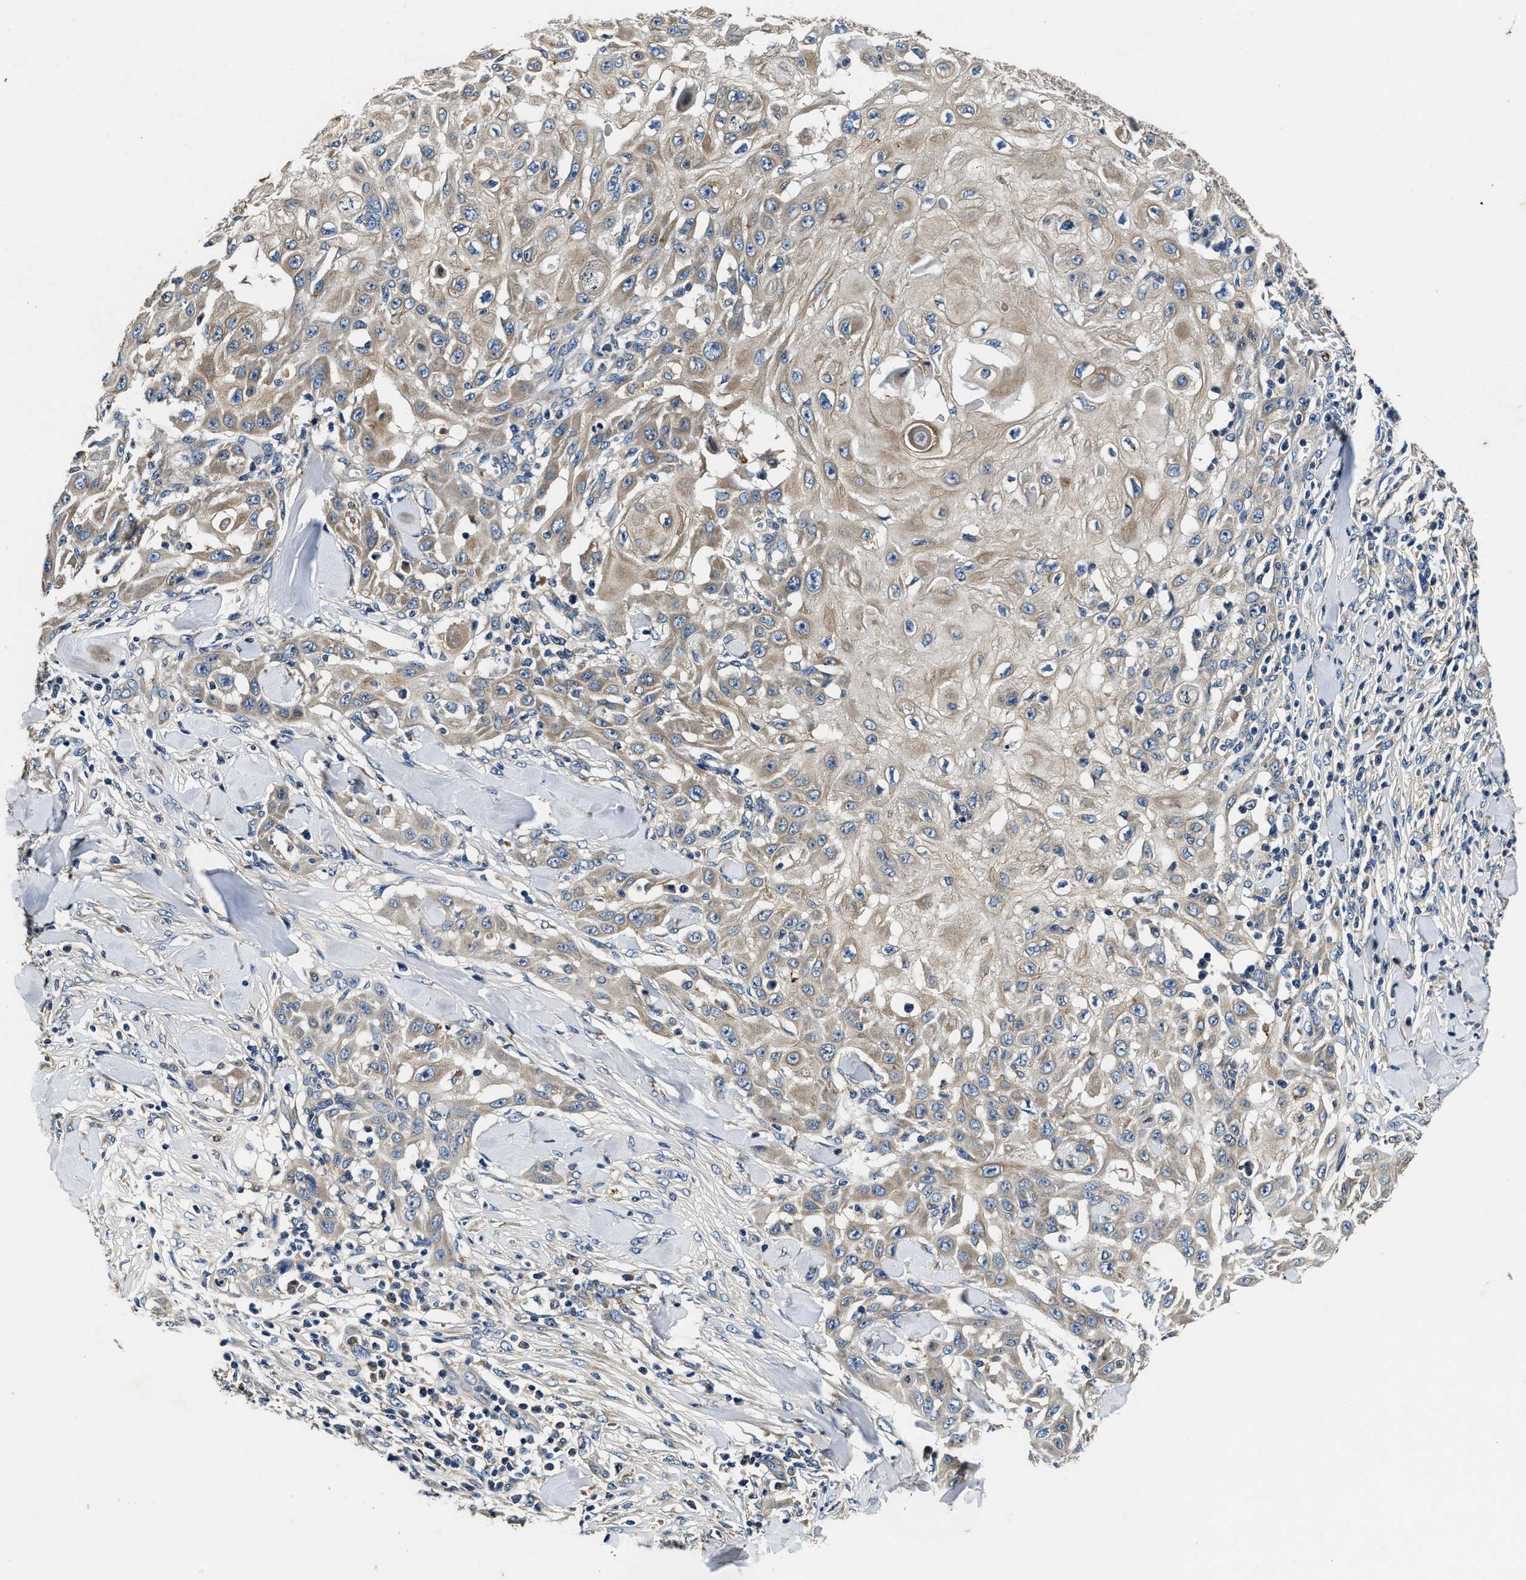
{"staining": {"intensity": "weak", "quantity": ">75%", "location": "cytoplasmic/membranous"}, "tissue": "skin cancer", "cell_type": "Tumor cells", "image_type": "cancer", "snomed": [{"axis": "morphology", "description": "Squamous cell carcinoma, NOS"}, {"axis": "topography", "description": "Skin"}], "caption": "IHC of skin cancer demonstrates low levels of weak cytoplasmic/membranous expression in about >75% of tumor cells.", "gene": "PI4KB", "patient": {"sex": "male", "age": 24}}